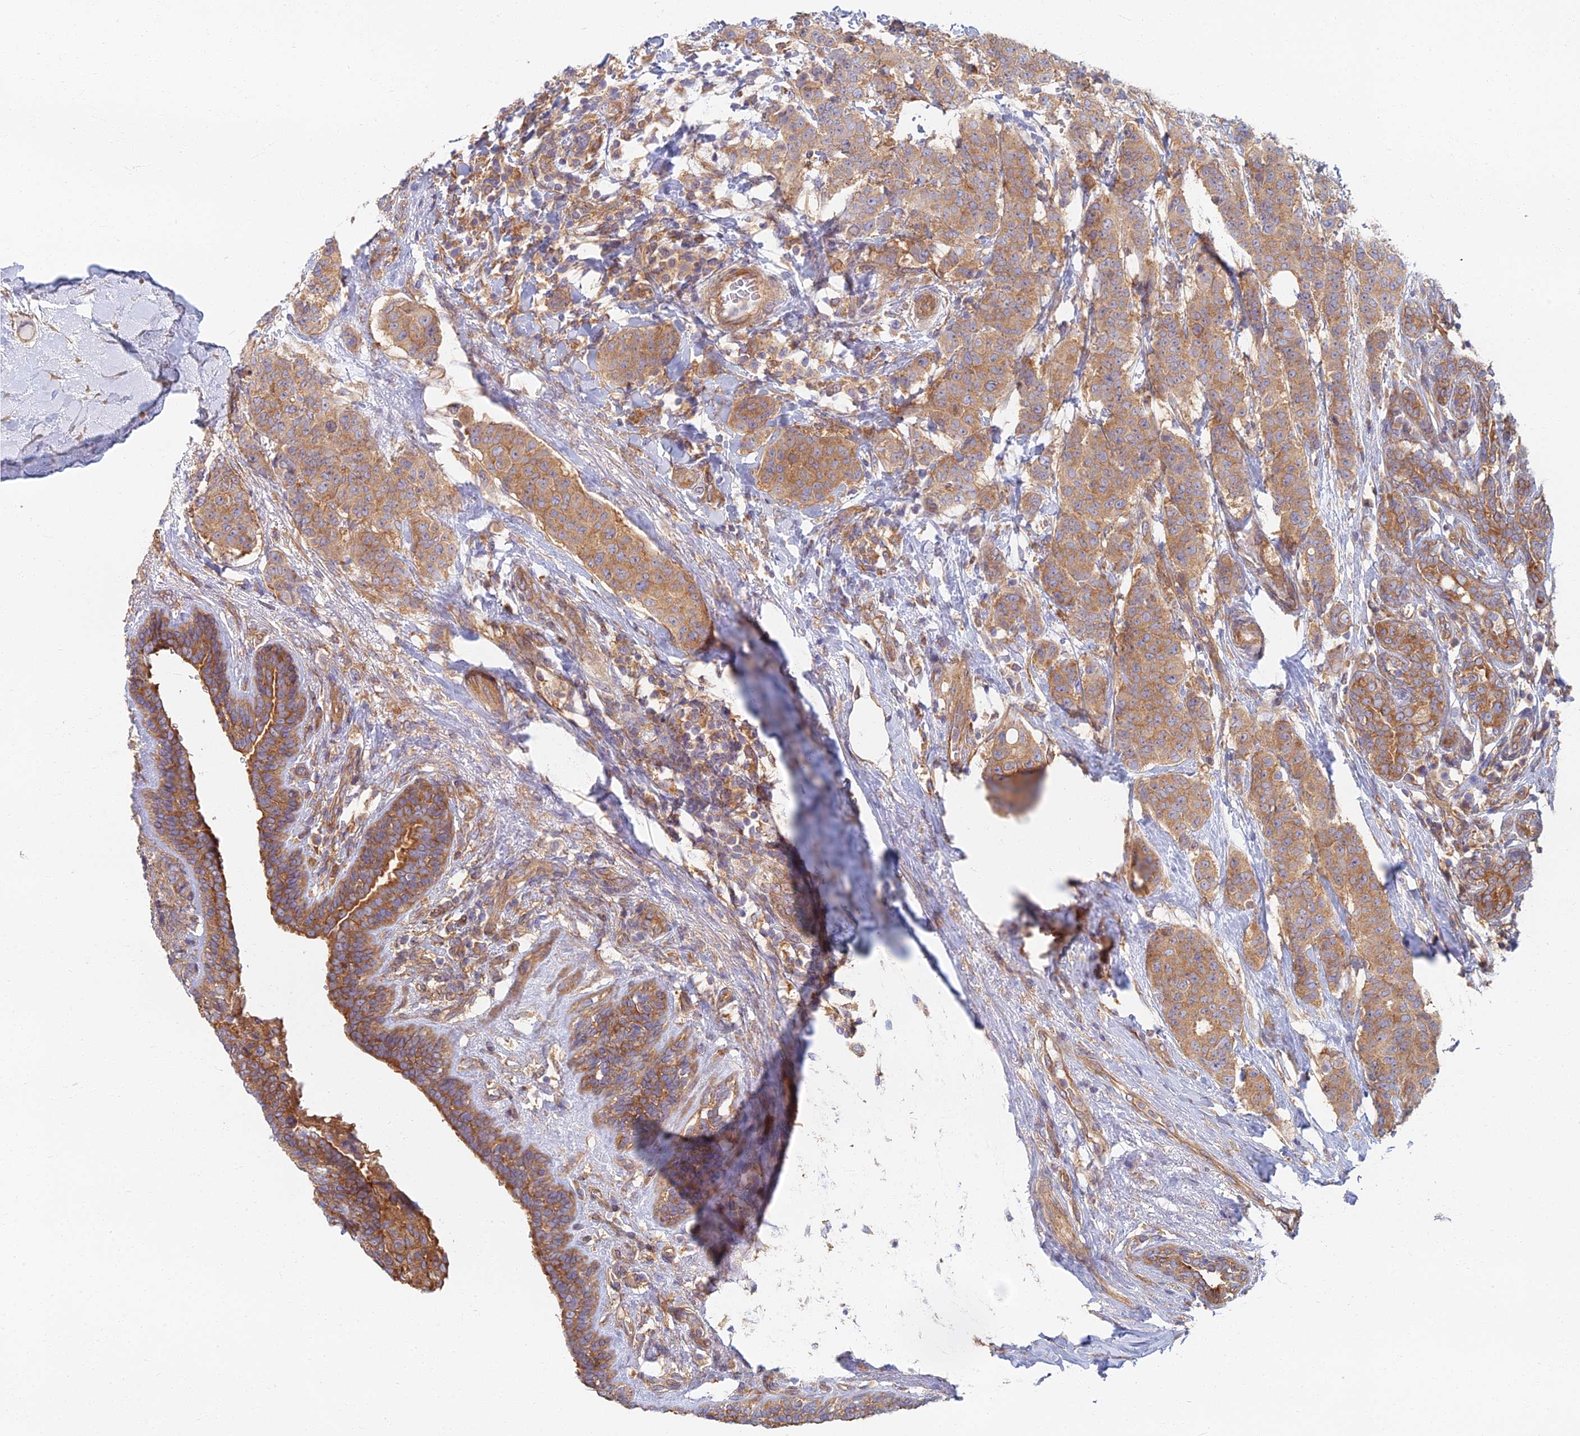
{"staining": {"intensity": "moderate", "quantity": ">75%", "location": "cytoplasmic/membranous"}, "tissue": "breast cancer", "cell_type": "Tumor cells", "image_type": "cancer", "snomed": [{"axis": "morphology", "description": "Duct carcinoma"}, {"axis": "topography", "description": "Breast"}], "caption": "Tumor cells display medium levels of moderate cytoplasmic/membranous expression in approximately >75% of cells in human breast cancer (intraductal carcinoma).", "gene": "RBSN", "patient": {"sex": "female", "age": 40}}